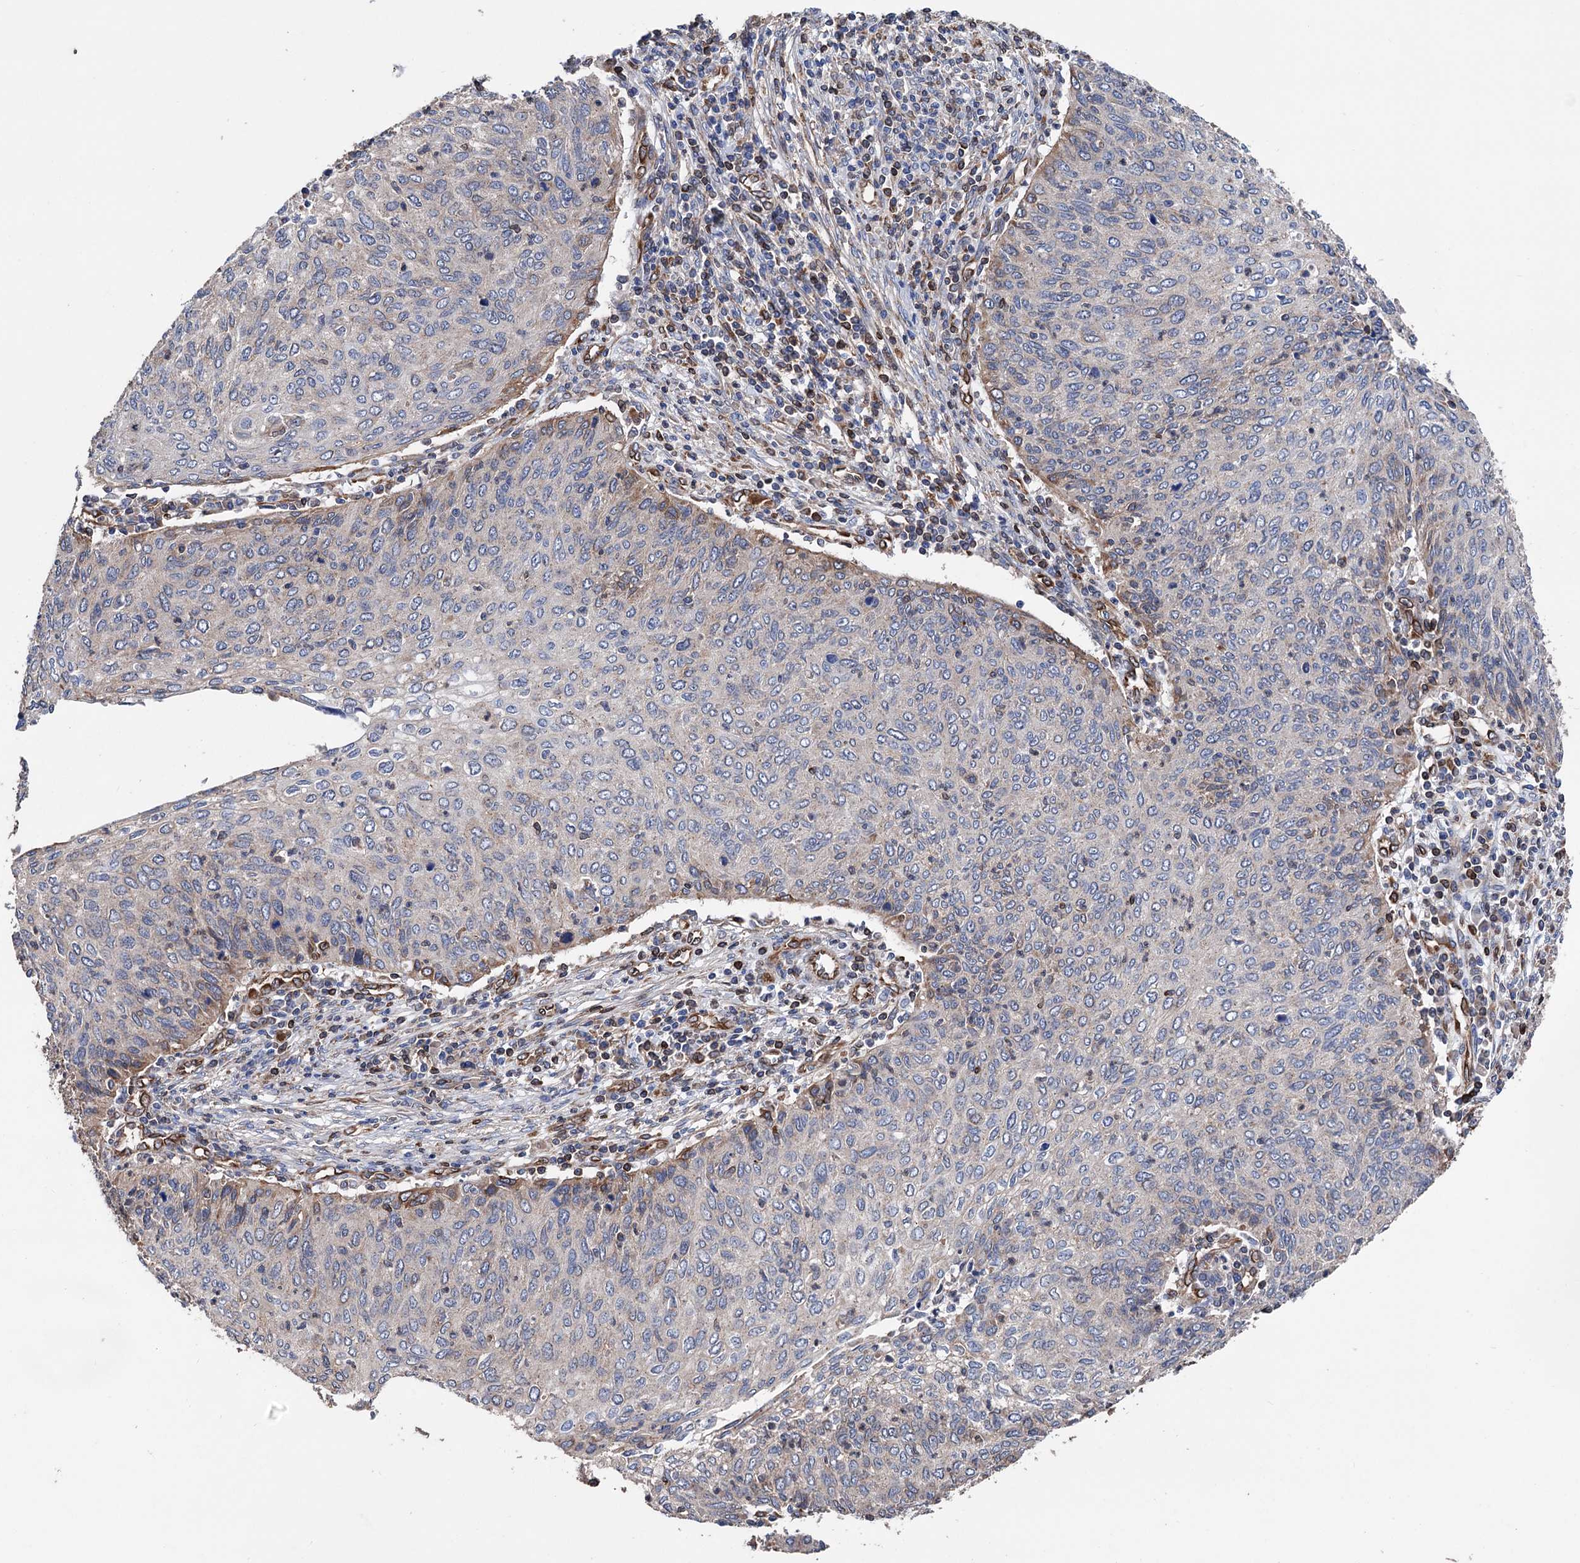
{"staining": {"intensity": "weak", "quantity": "<25%", "location": "cytoplasmic/membranous"}, "tissue": "cervical cancer", "cell_type": "Tumor cells", "image_type": "cancer", "snomed": [{"axis": "morphology", "description": "Squamous cell carcinoma, NOS"}, {"axis": "topography", "description": "Cervix"}], "caption": "IHC histopathology image of neoplastic tissue: human squamous cell carcinoma (cervical) stained with DAB displays no significant protein staining in tumor cells.", "gene": "STING1", "patient": {"sex": "female", "age": 38}}